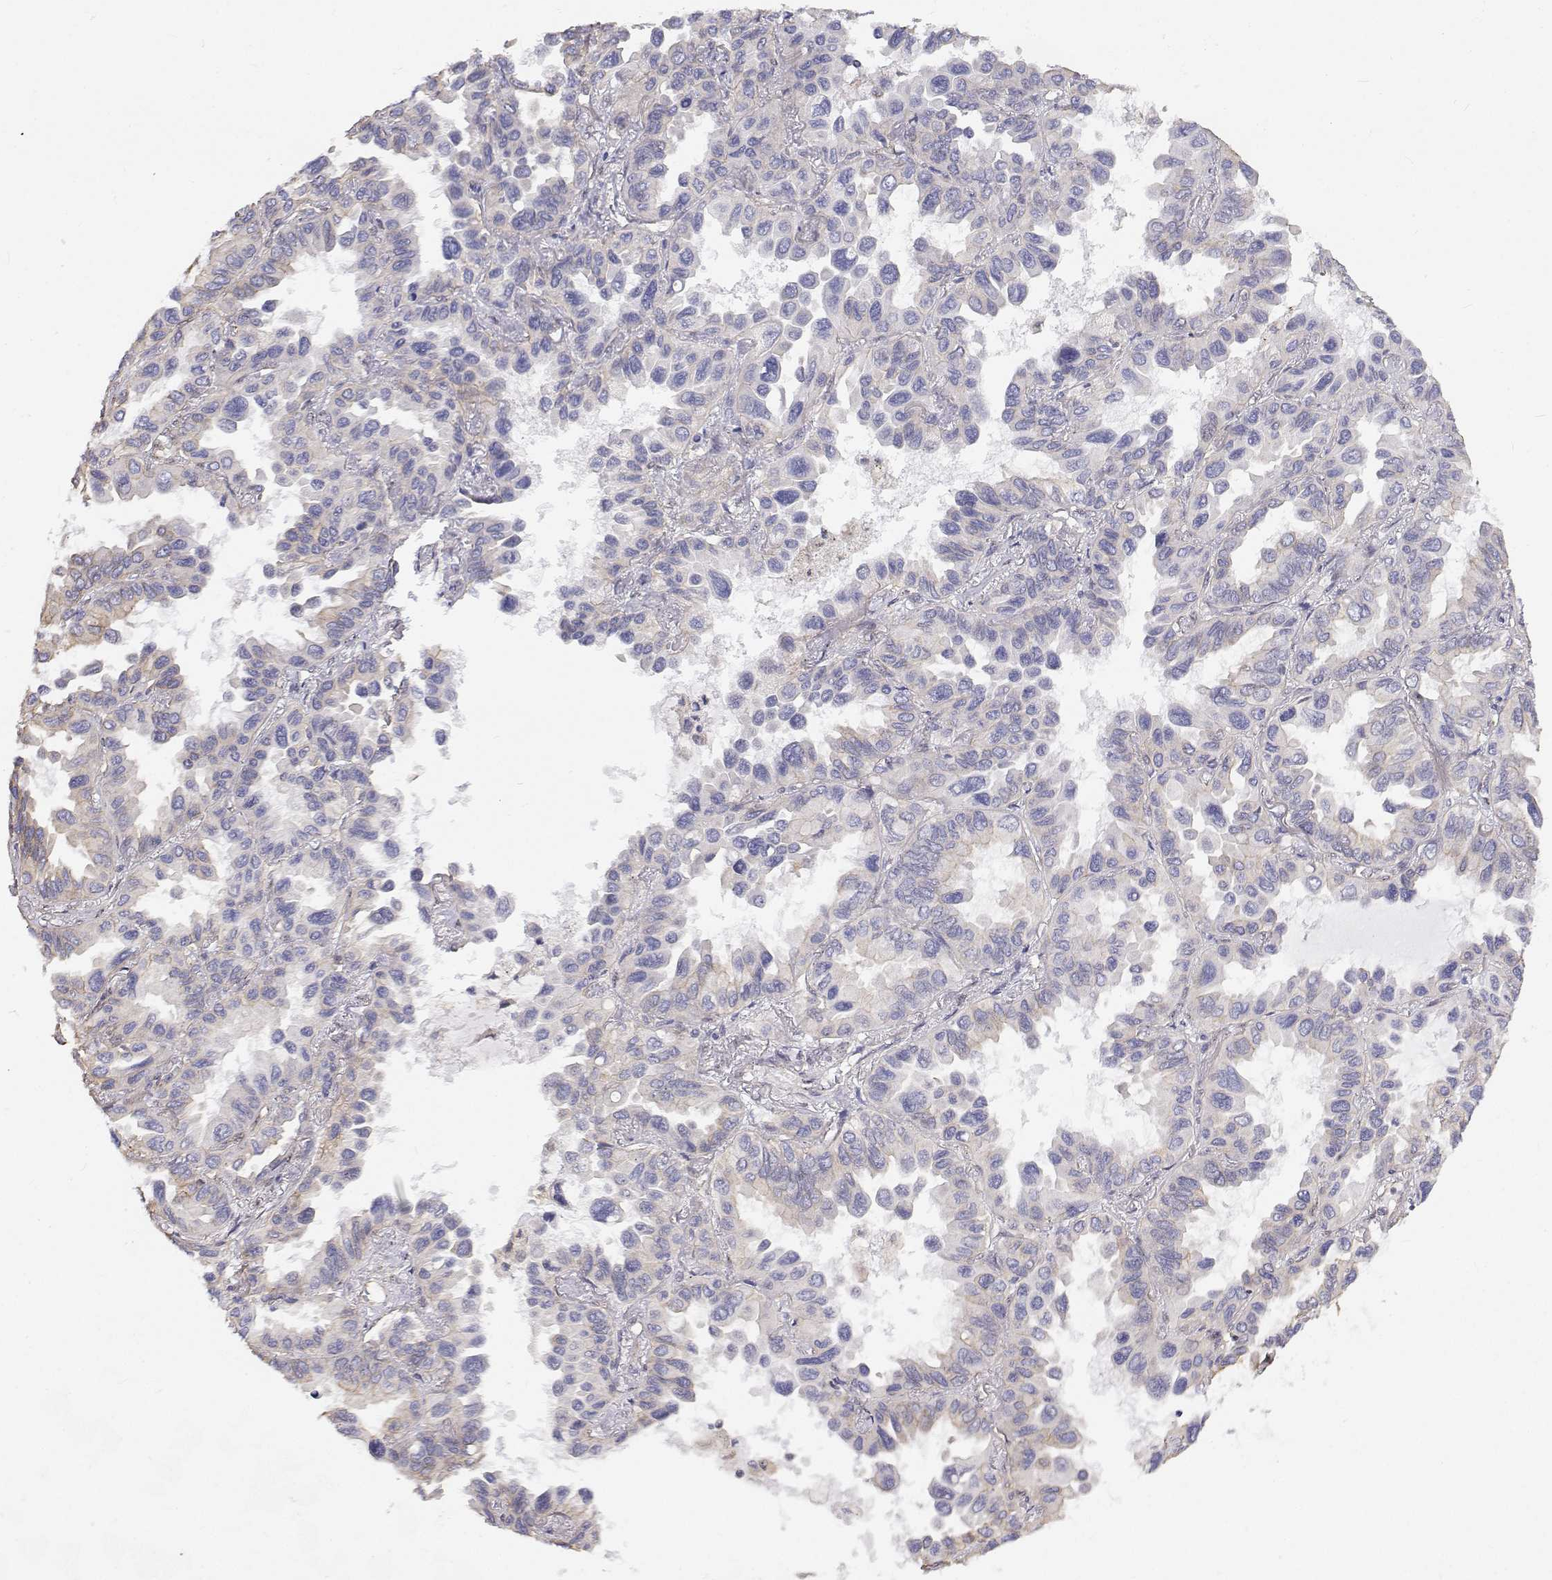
{"staining": {"intensity": "negative", "quantity": "none", "location": "none"}, "tissue": "lung cancer", "cell_type": "Tumor cells", "image_type": "cancer", "snomed": [{"axis": "morphology", "description": "Adenocarcinoma, NOS"}, {"axis": "topography", "description": "Lung"}], "caption": "Immunohistochemistry (IHC) image of neoplastic tissue: human lung cancer stained with DAB (3,3'-diaminobenzidine) shows no significant protein staining in tumor cells.", "gene": "GSDMA", "patient": {"sex": "male", "age": 64}}